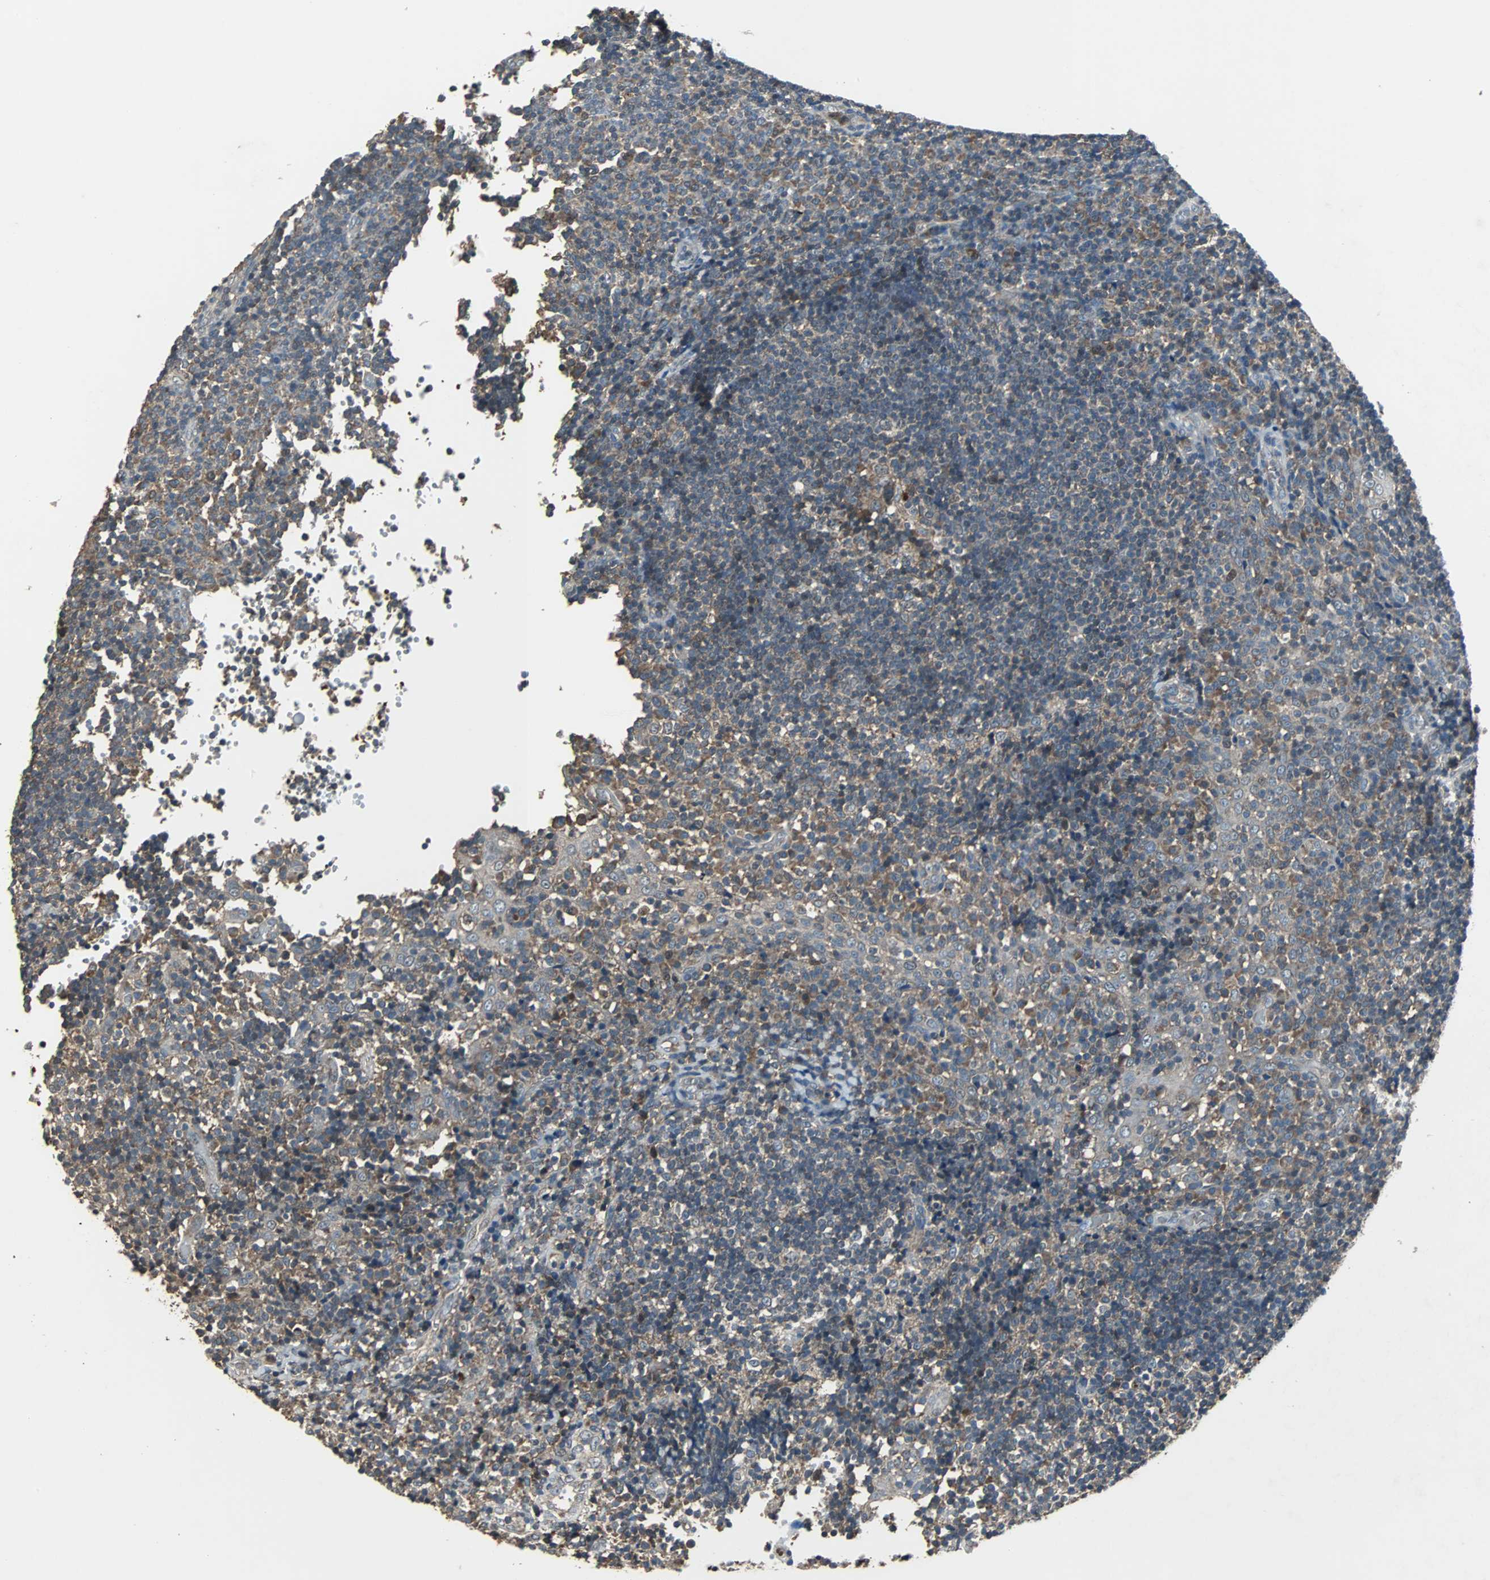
{"staining": {"intensity": "weak", "quantity": "<25%", "location": "cytoplasmic/membranous"}, "tissue": "tonsil", "cell_type": "Germinal center cells", "image_type": "normal", "snomed": [{"axis": "morphology", "description": "Normal tissue, NOS"}, {"axis": "topography", "description": "Tonsil"}], "caption": "Histopathology image shows no protein expression in germinal center cells of normal tonsil. (Stains: DAB (3,3'-diaminobenzidine) immunohistochemistry (IHC) with hematoxylin counter stain, Microscopy: brightfield microscopy at high magnification).", "gene": "SOS1", "patient": {"sex": "female", "age": 40}}